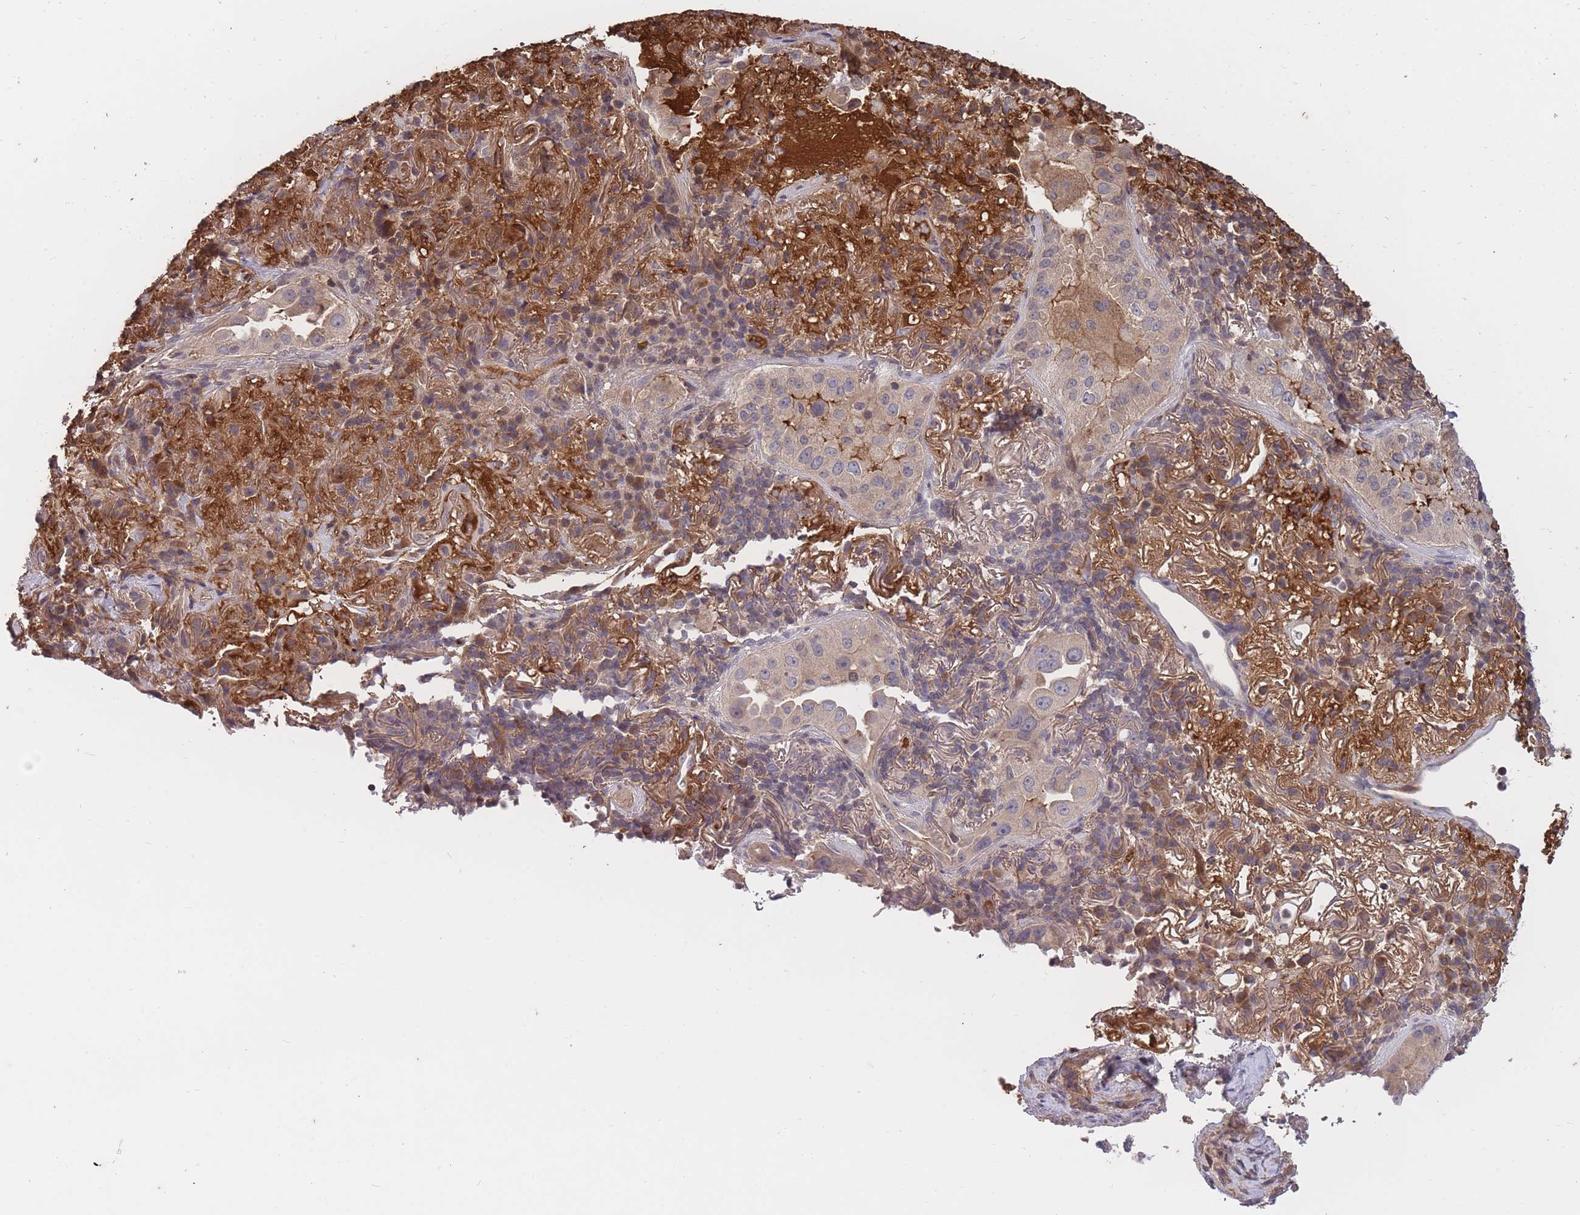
{"staining": {"intensity": "weak", "quantity": "25%-75%", "location": "cytoplasmic/membranous"}, "tissue": "lung cancer", "cell_type": "Tumor cells", "image_type": "cancer", "snomed": [{"axis": "morphology", "description": "Adenocarcinoma, NOS"}, {"axis": "topography", "description": "Lung"}], "caption": "Lung adenocarcinoma was stained to show a protein in brown. There is low levels of weak cytoplasmic/membranous staining in about 25%-75% of tumor cells.", "gene": "RALGDS", "patient": {"sex": "female", "age": 69}}